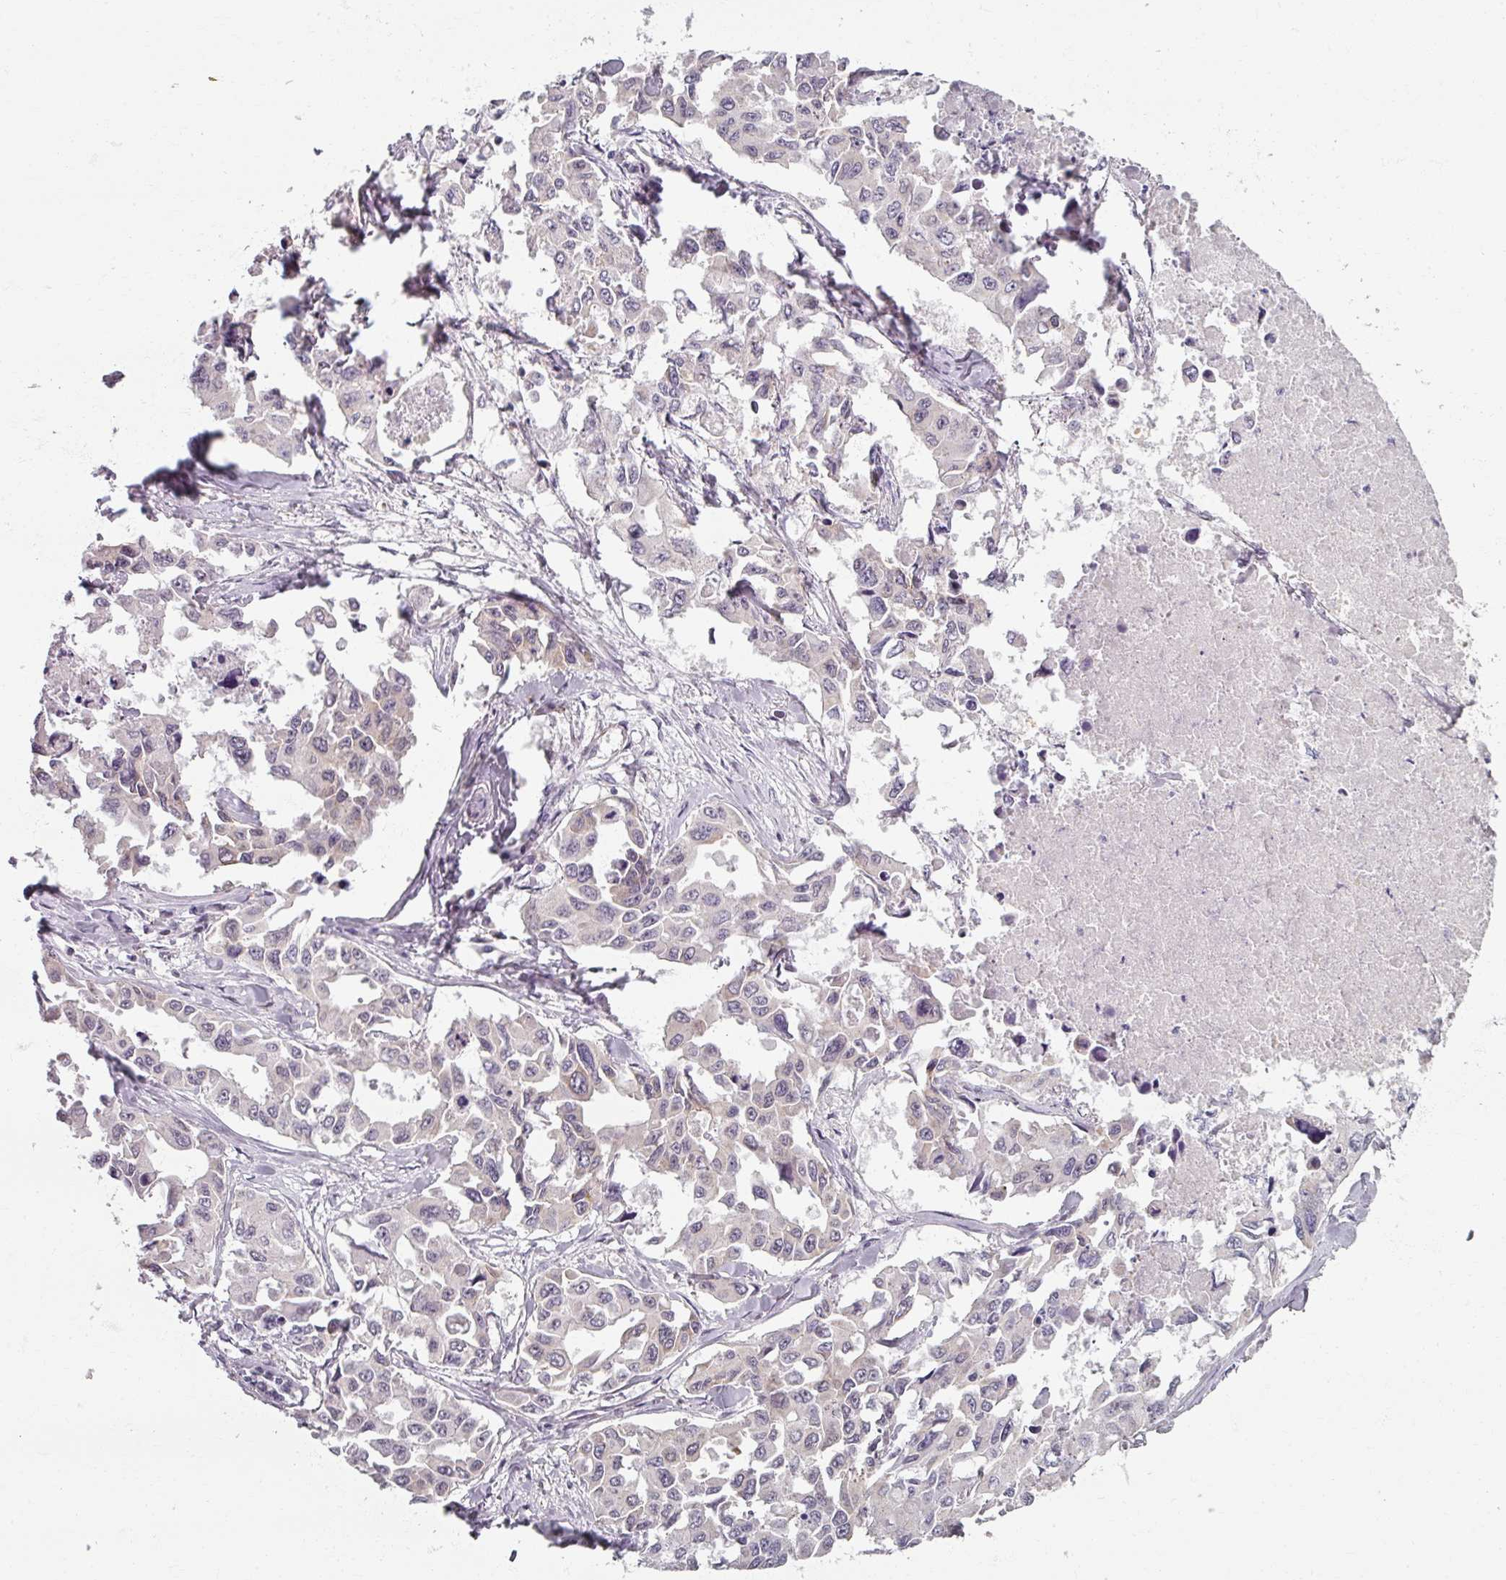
{"staining": {"intensity": "negative", "quantity": "none", "location": "none"}, "tissue": "lung cancer", "cell_type": "Tumor cells", "image_type": "cancer", "snomed": [{"axis": "morphology", "description": "Adenocarcinoma, NOS"}, {"axis": "topography", "description": "Lung"}], "caption": "Immunohistochemistry photomicrograph of neoplastic tissue: human adenocarcinoma (lung) stained with DAB (3,3'-diaminobenzidine) exhibits no significant protein positivity in tumor cells. (Stains: DAB (3,3'-diaminobenzidine) immunohistochemistry with hematoxylin counter stain, Microscopy: brightfield microscopy at high magnification).", "gene": "RIPOR3", "patient": {"sex": "male", "age": 64}}